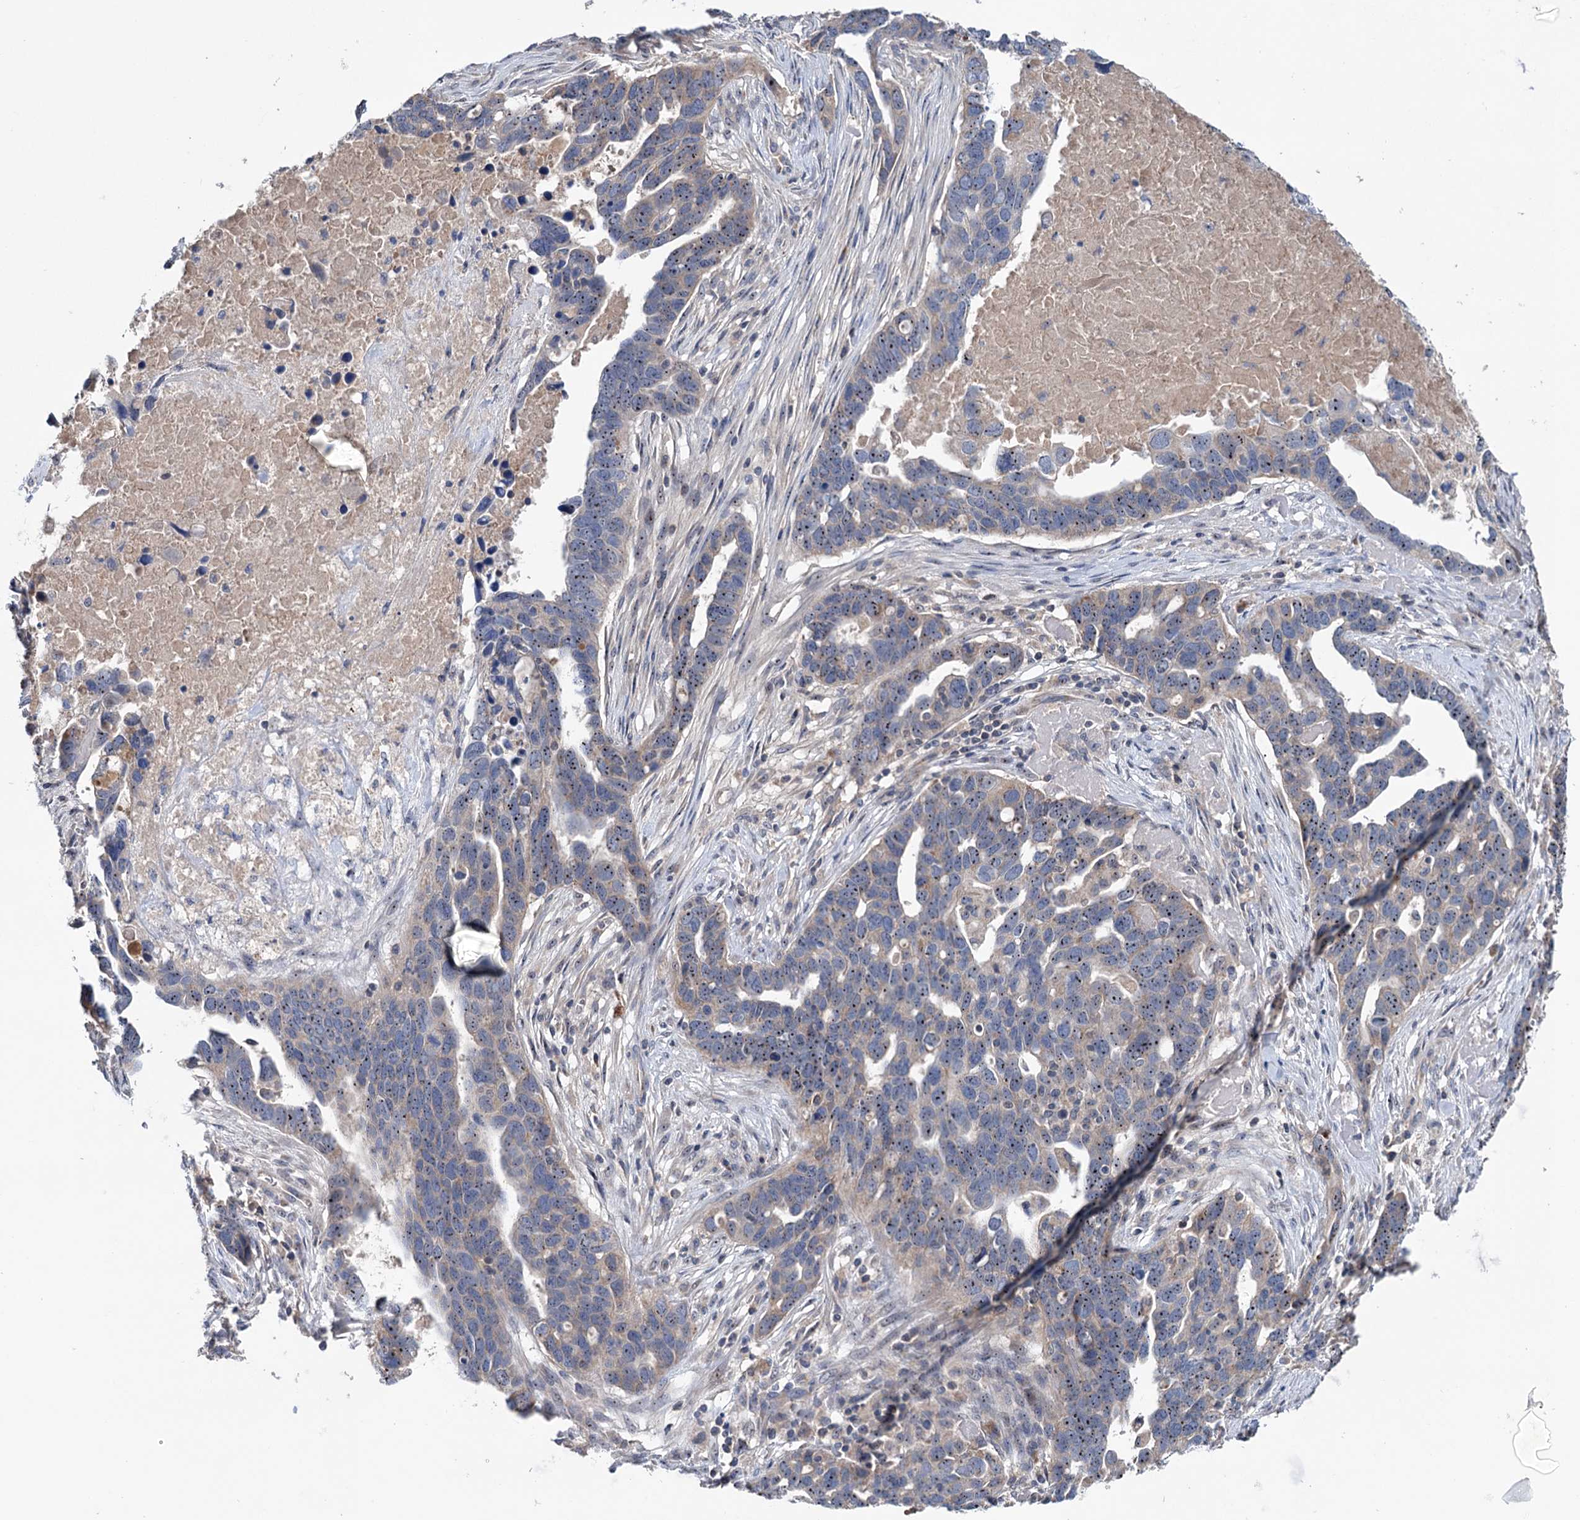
{"staining": {"intensity": "moderate", "quantity": "25%-75%", "location": "cytoplasmic/membranous,nuclear"}, "tissue": "ovarian cancer", "cell_type": "Tumor cells", "image_type": "cancer", "snomed": [{"axis": "morphology", "description": "Cystadenocarcinoma, serous, NOS"}, {"axis": "topography", "description": "Ovary"}], "caption": "Brown immunohistochemical staining in serous cystadenocarcinoma (ovarian) shows moderate cytoplasmic/membranous and nuclear expression in about 25%-75% of tumor cells.", "gene": "HTR3B", "patient": {"sex": "female", "age": 54}}